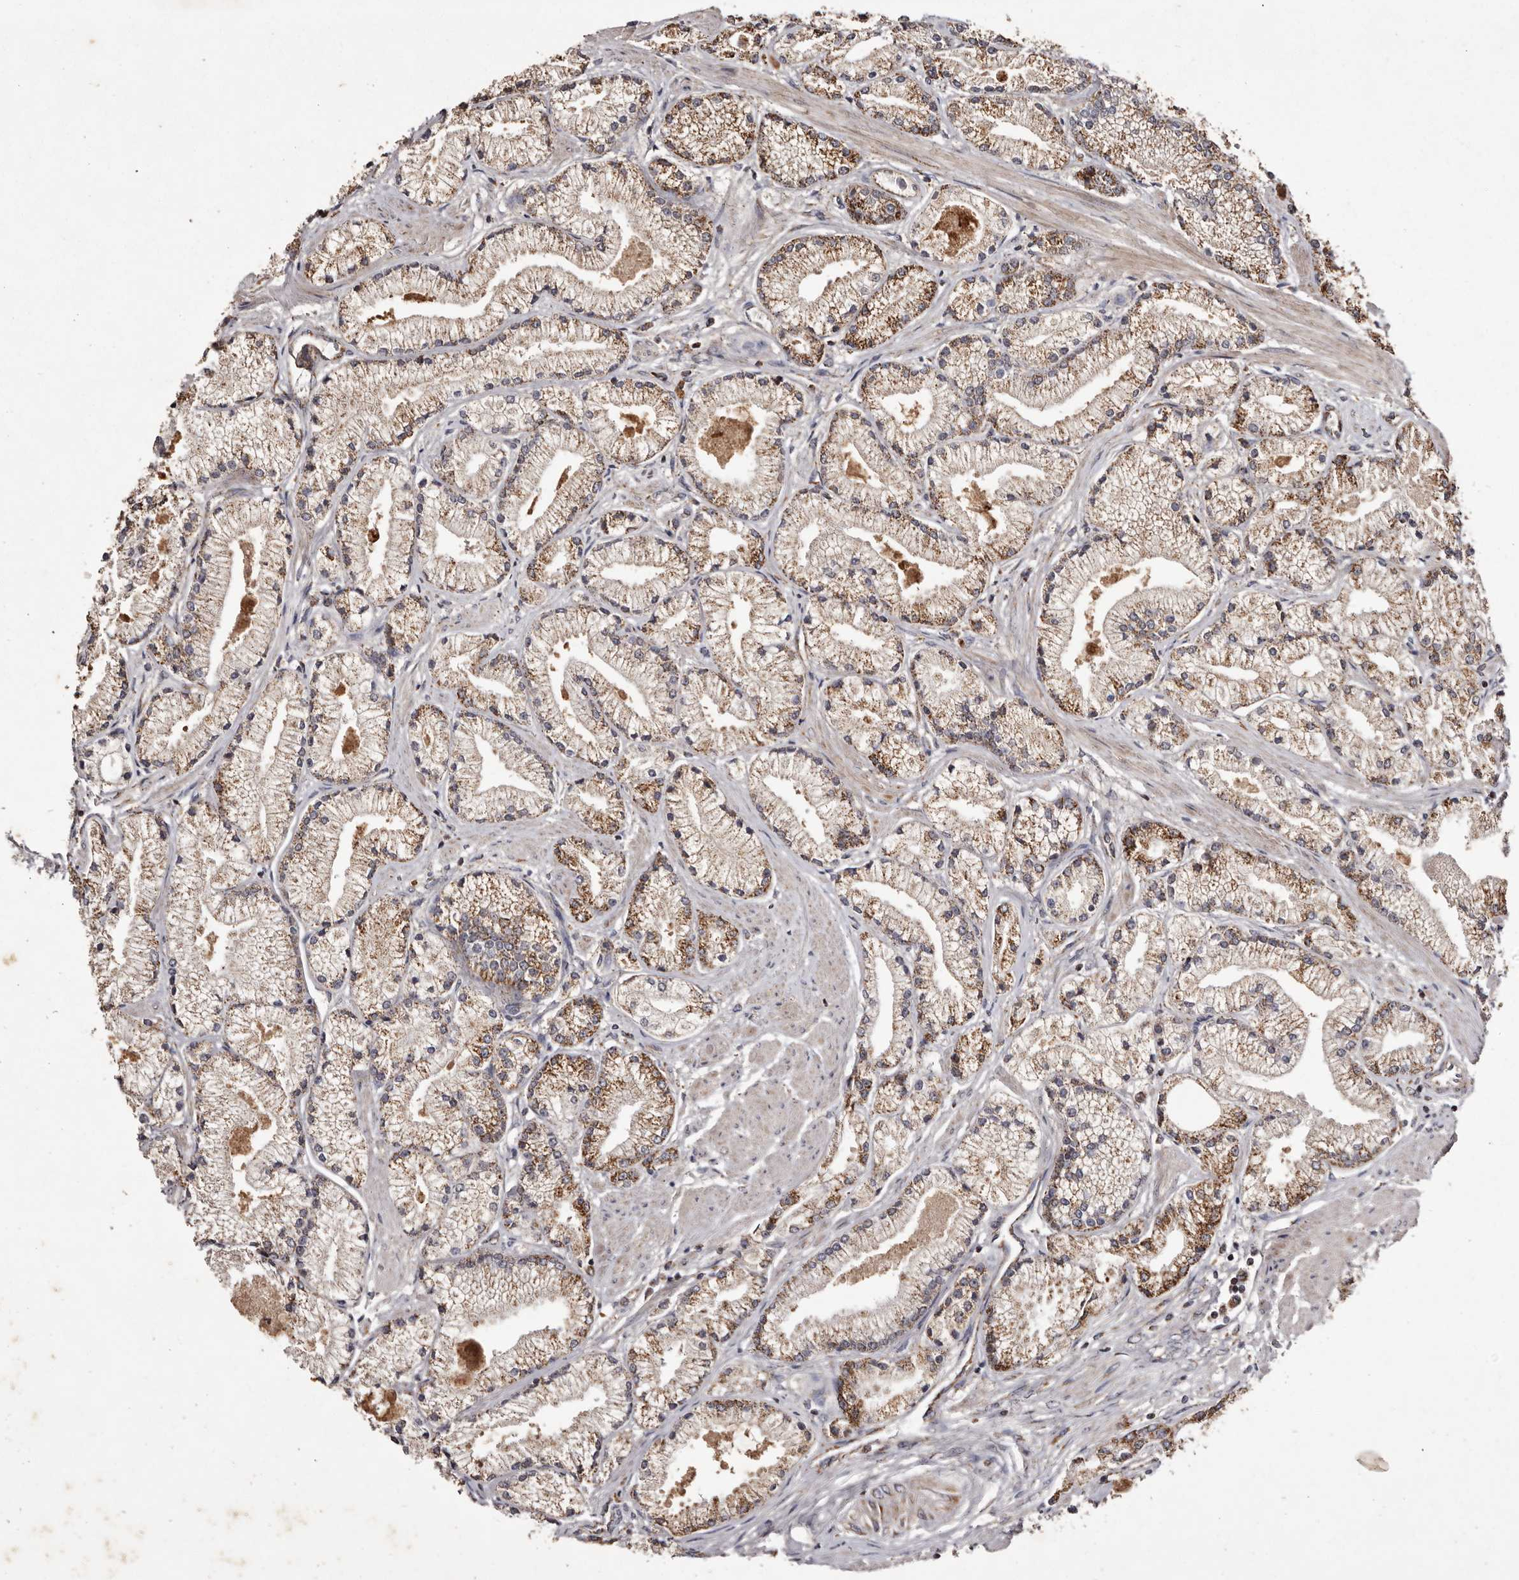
{"staining": {"intensity": "strong", "quantity": "25%-75%", "location": "cytoplasmic/membranous"}, "tissue": "prostate cancer", "cell_type": "Tumor cells", "image_type": "cancer", "snomed": [{"axis": "morphology", "description": "Adenocarcinoma, High grade"}, {"axis": "topography", "description": "Prostate"}], "caption": "A photomicrograph of human prostate cancer (high-grade adenocarcinoma) stained for a protein reveals strong cytoplasmic/membranous brown staining in tumor cells.", "gene": "CPLANE2", "patient": {"sex": "male", "age": 50}}